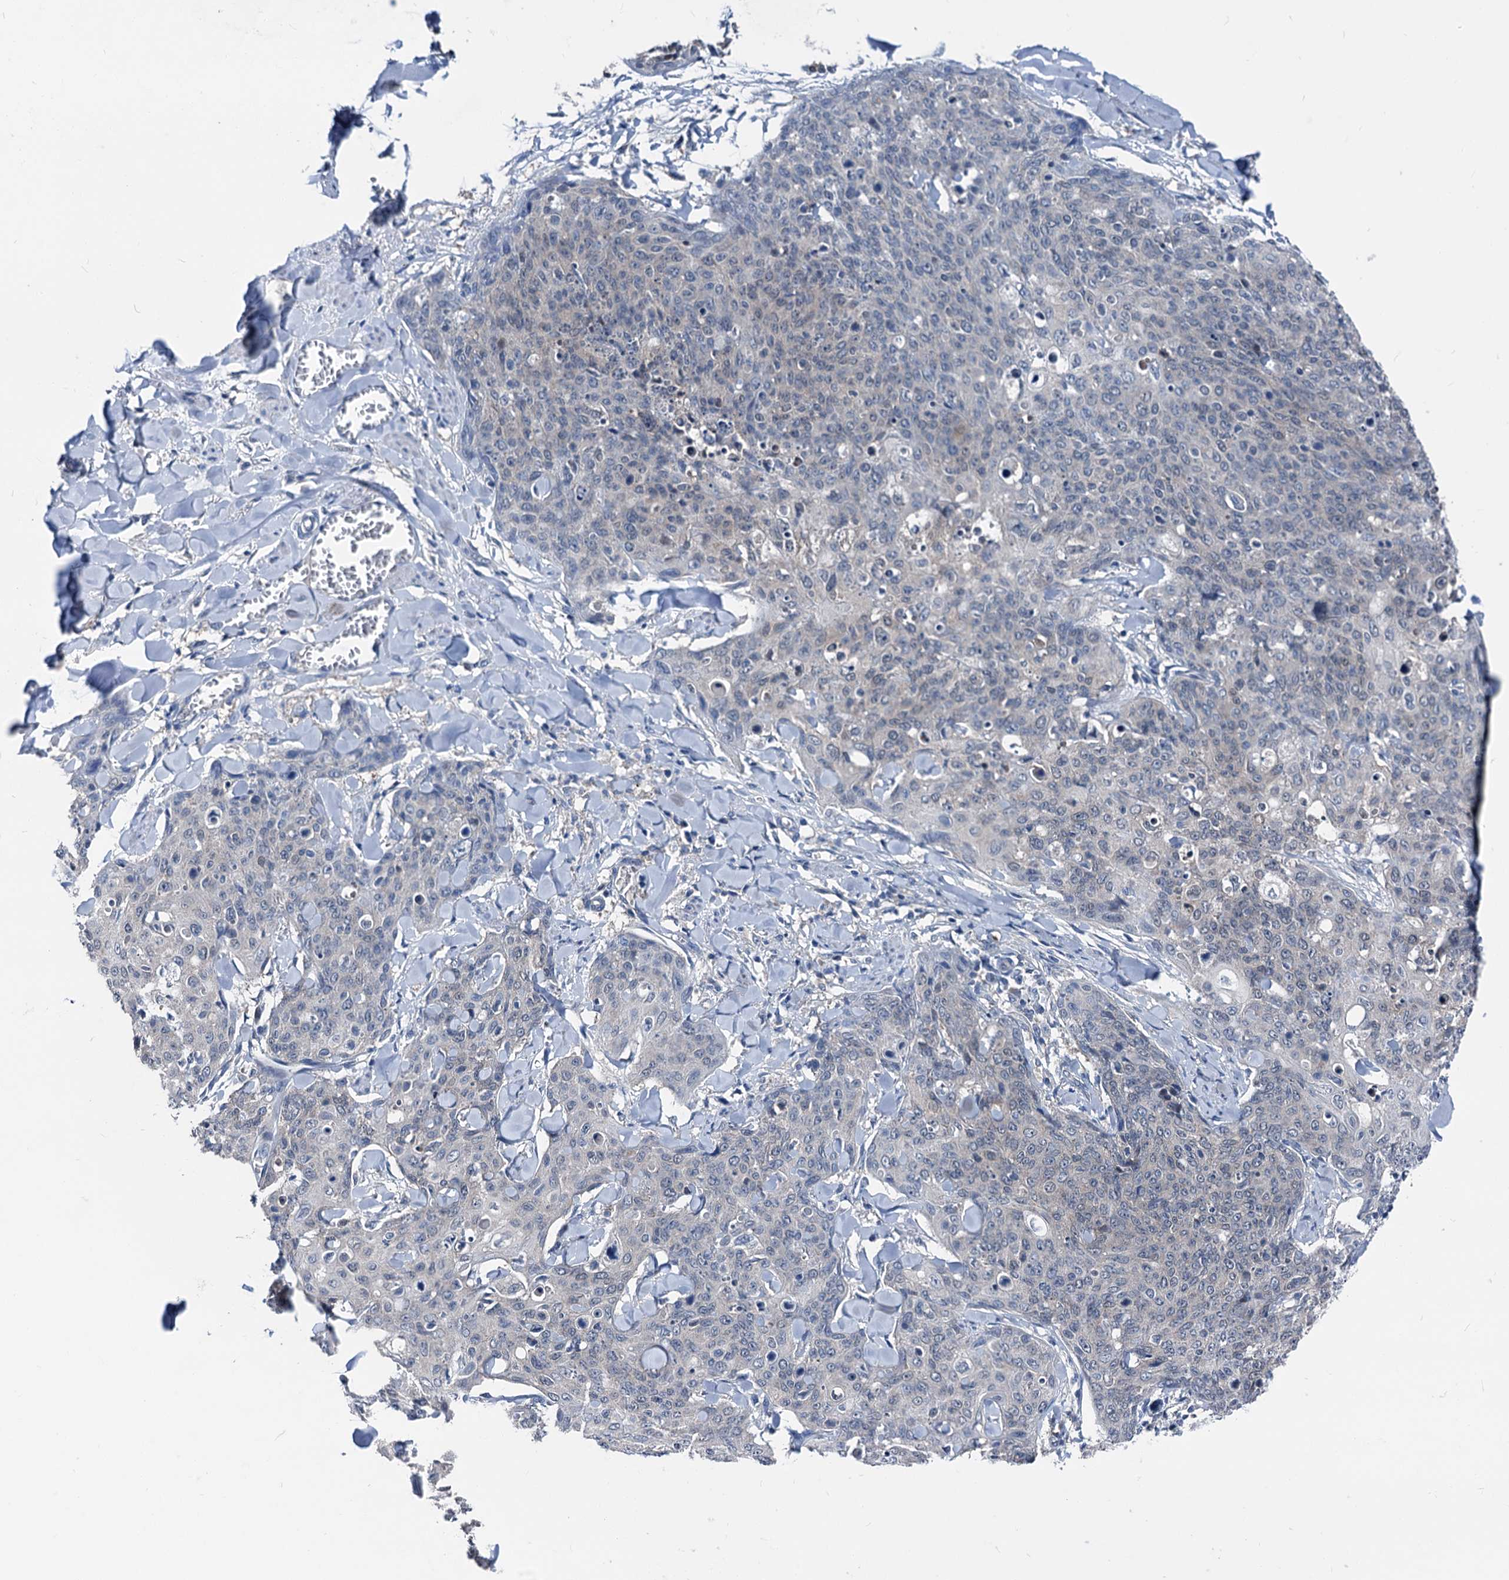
{"staining": {"intensity": "negative", "quantity": "none", "location": "none"}, "tissue": "skin cancer", "cell_type": "Tumor cells", "image_type": "cancer", "snomed": [{"axis": "morphology", "description": "Squamous cell carcinoma, NOS"}, {"axis": "topography", "description": "Skin"}, {"axis": "topography", "description": "Vulva"}], "caption": "A photomicrograph of skin cancer (squamous cell carcinoma) stained for a protein demonstrates no brown staining in tumor cells.", "gene": "GLO1", "patient": {"sex": "female", "age": 85}}